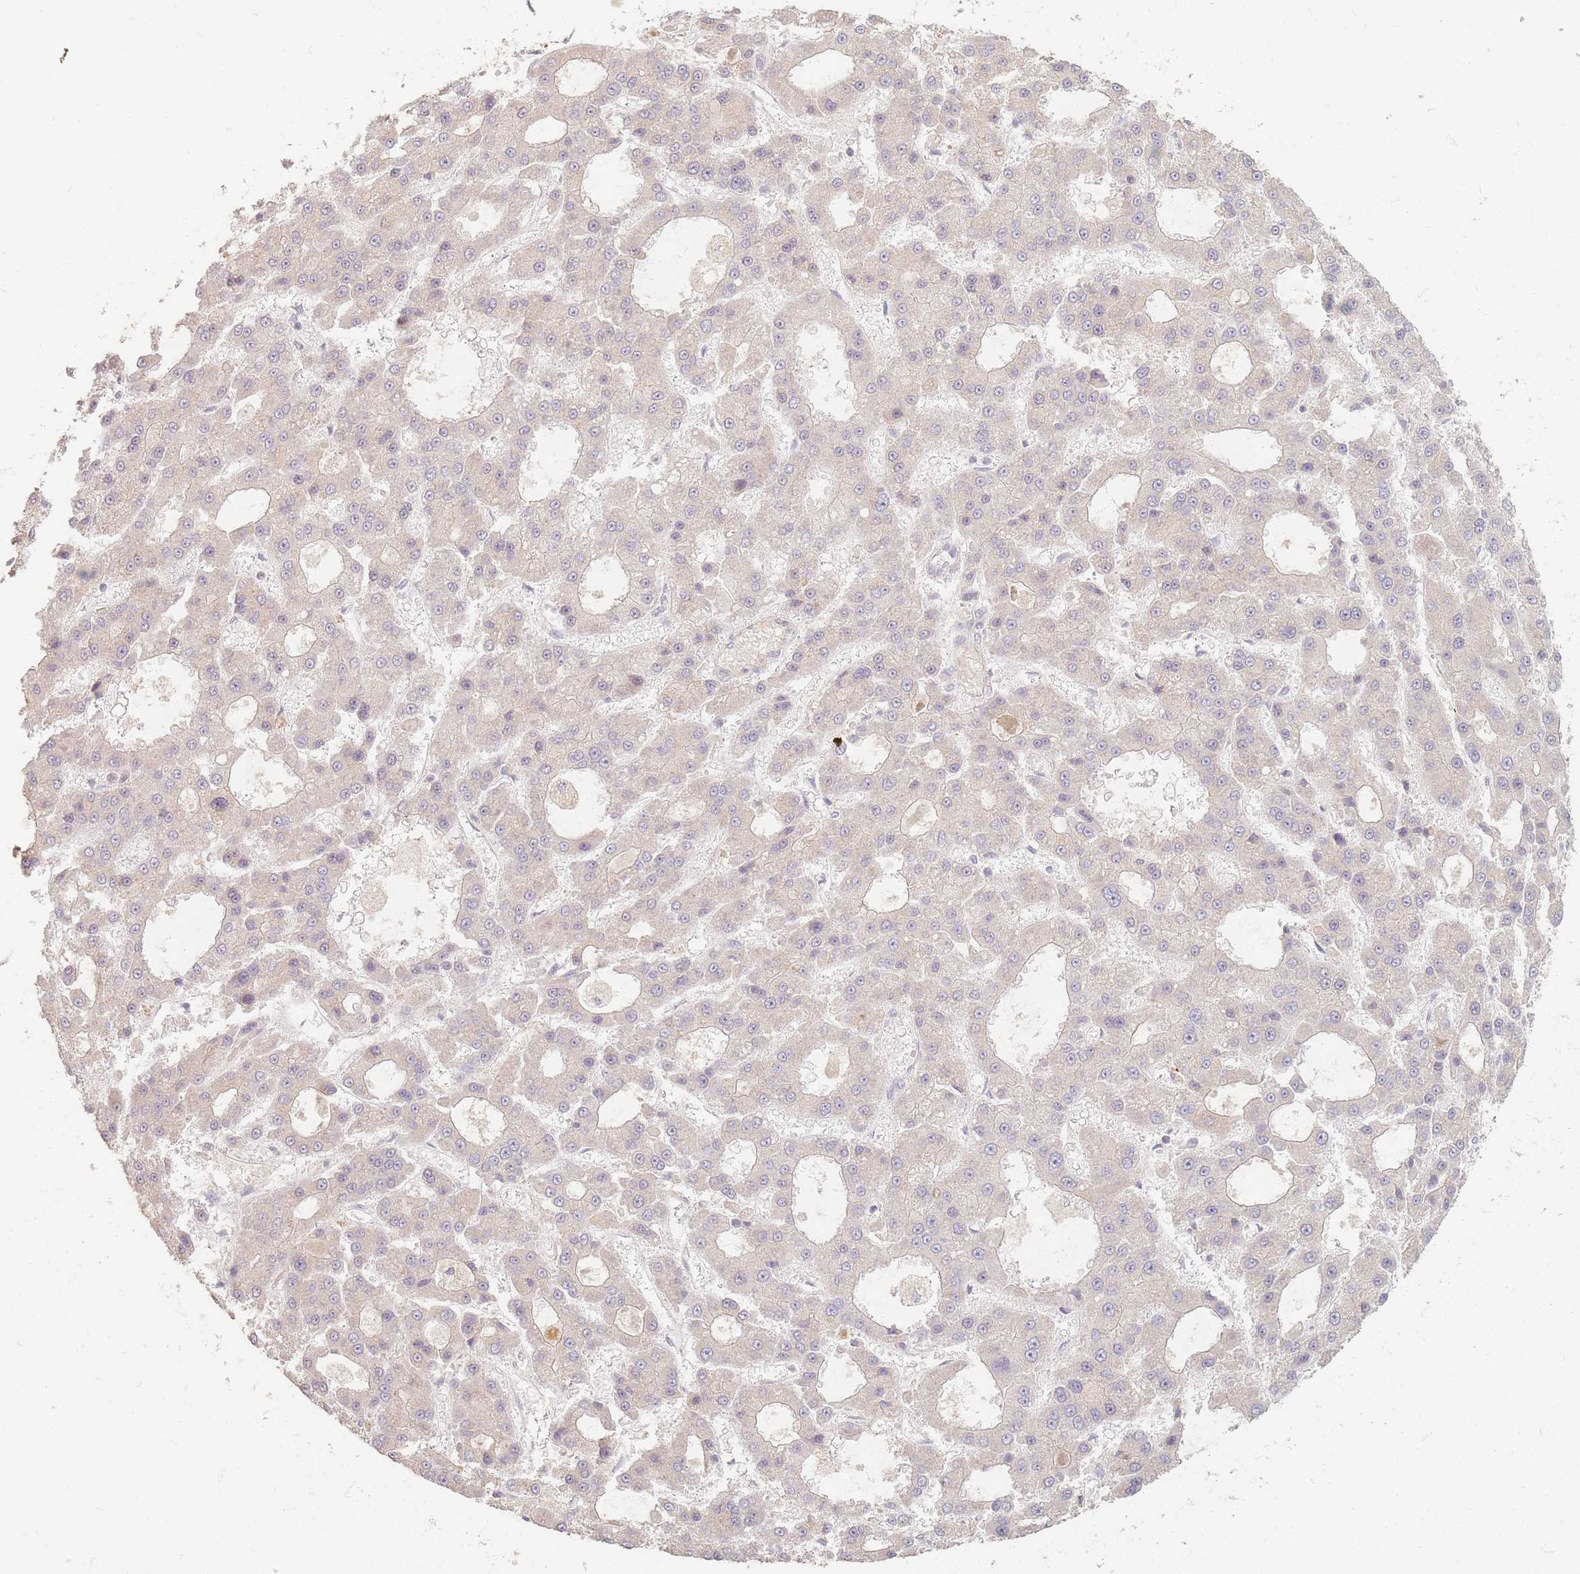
{"staining": {"intensity": "negative", "quantity": "none", "location": "none"}, "tissue": "liver cancer", "cell_type": "Tumor cells", "image_type": "cancer", "snomed": [{"axis": "morphology", "description": "Carcinoma, Hepatocellular, NOS"}, {"axis": "topography", "description": "Liver"}], "caption": "There is no significant positivity in tumor cells of liver hepatocellular carcinoma.", "gene": "SMIM14", "patient": {"sex": "male", "age": 70}}